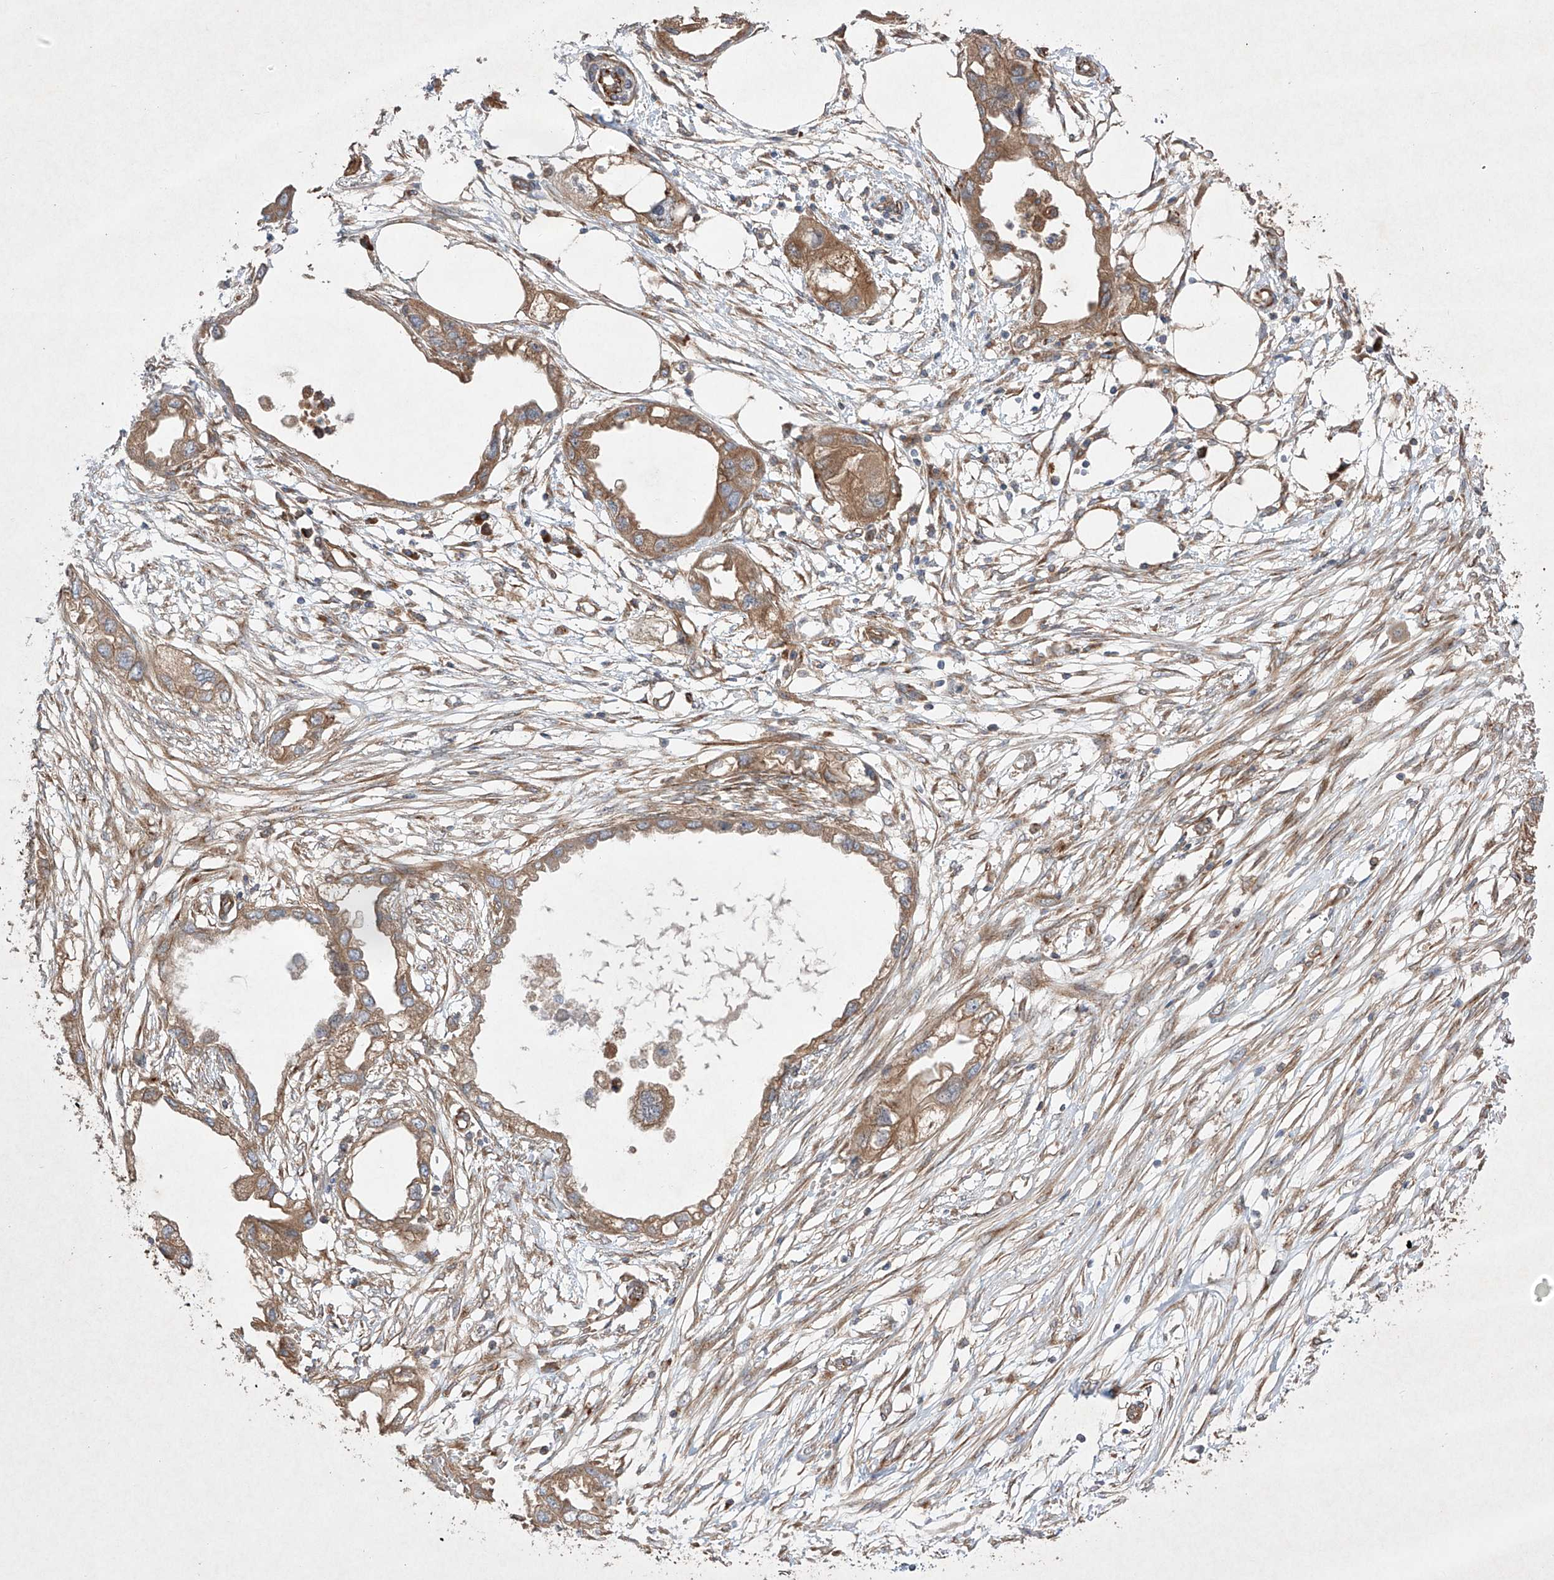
{"staining": {"intensity": "moderate", "quantity": ">75%", "location": "cytoplasmic/membranous"}, "tissue": "endometrial cancer", "cell_type": "Tumor cells", "image_type": "cancer", "snomed": [{"axis": "morphology", "description": "Adenocarcinoma, NOS"}, {"axis": "morphology", "description": "Adenocarcinoma, metastatic, NOS"}, {"axis": "topography", "description": "Adipose tissue"}, {"axis": "topography", "description": "Endometrium"}], "caption": "Protein staining reveals moderate cytoplasmic/membranous staining in approximately >75% of tumor cells in endometrial metastatic adenocarcinoma. (Brightfield microscopy of DAB IHC at high magnification).", "gene": "YKT6", "patient": {"sex": "female", "age": 67}}